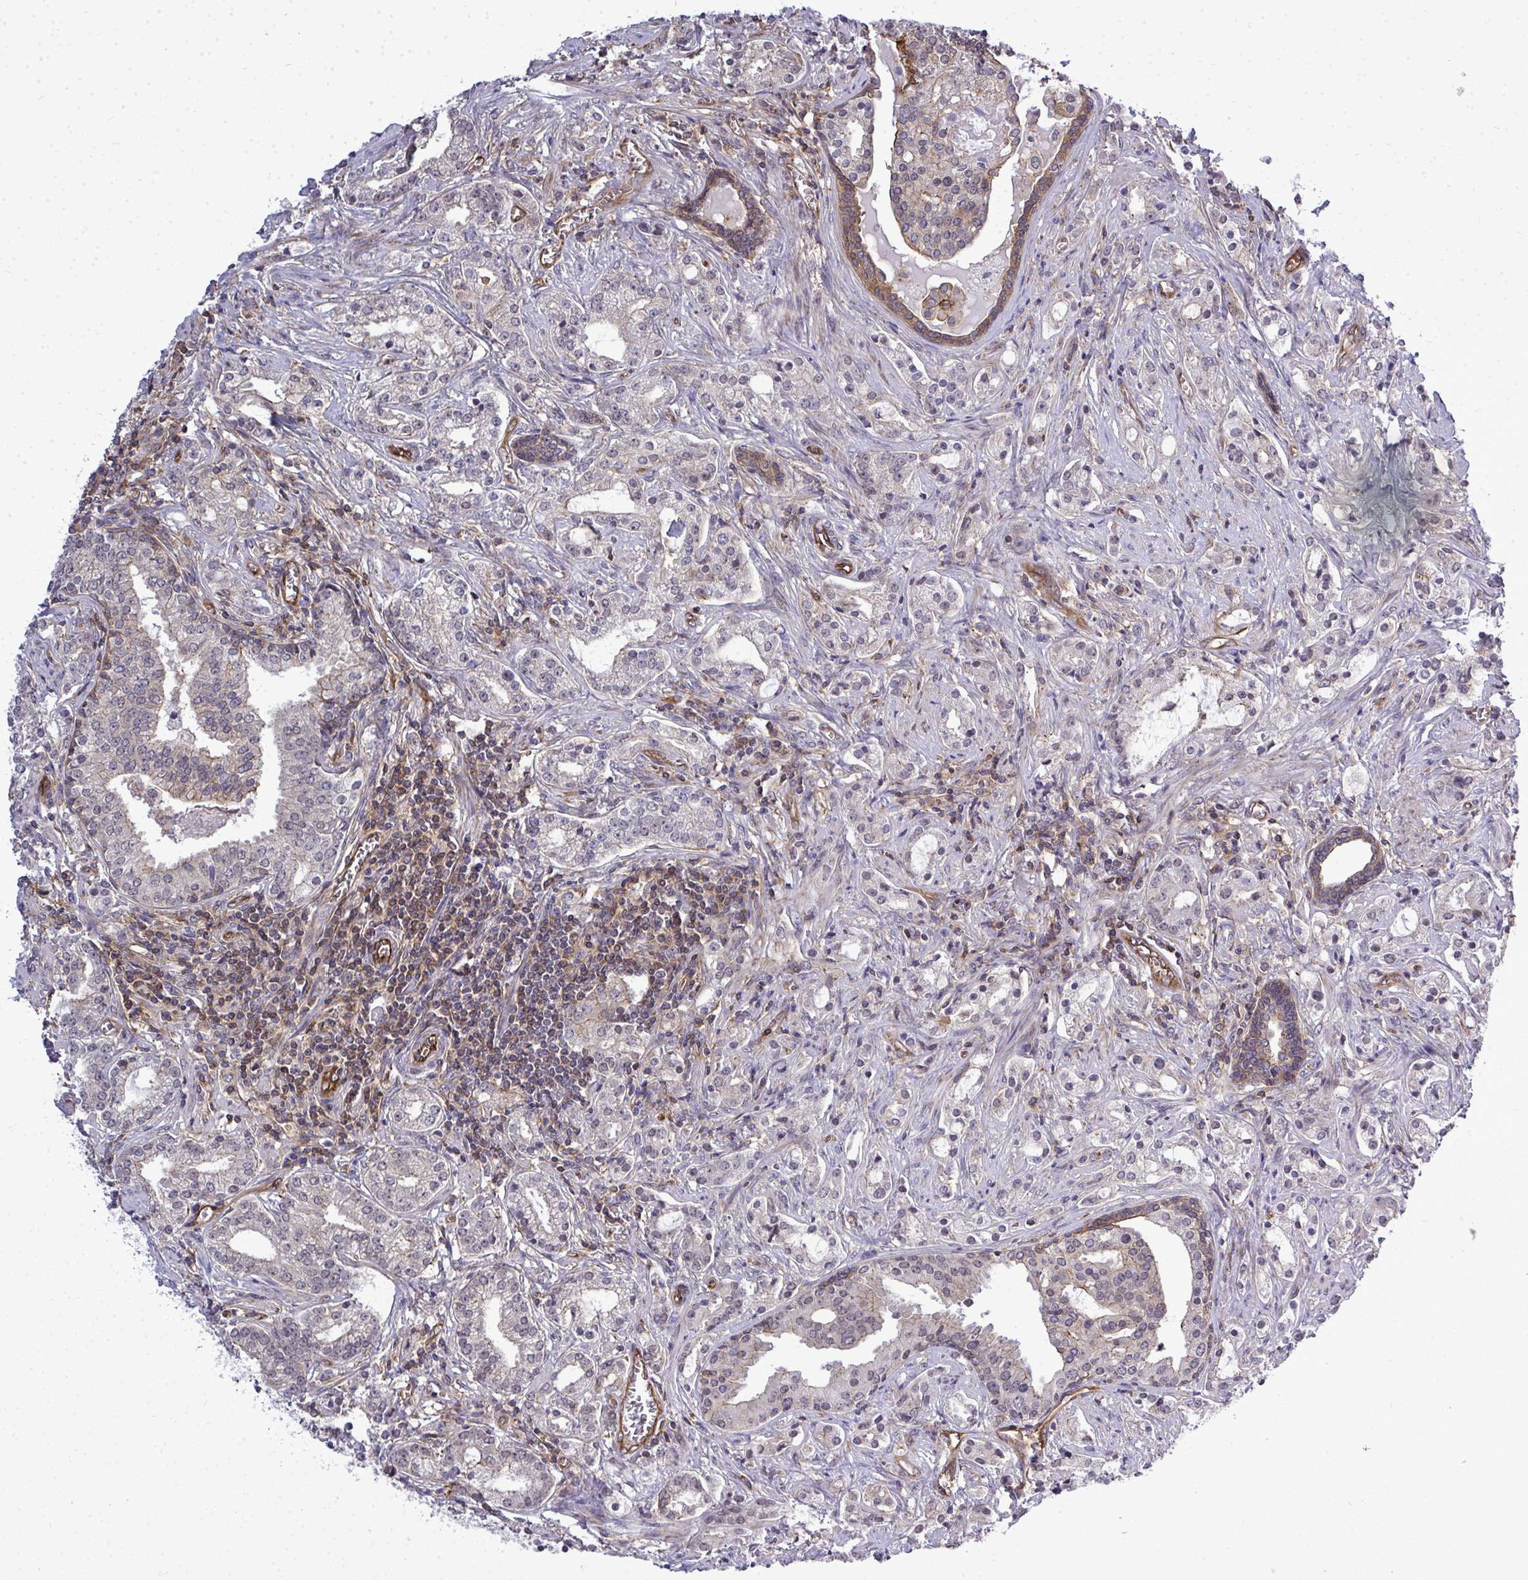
{"staining": {"intensity": "weak", "quantity": "<25%", "location": "cytoplasmic/membranous"}, "tissue": "prostate cancer", "cell_type": "Tumor cells", "image_type": "cancer", "snomed": [{"axis": "morphology", "description": "Adenocarcinoma, Medium grade"}, {"axis": "topography", "description": "Prostate"}], "caption": "DAB (3,3'-diaminobenzidine) immunohistochemical staining of human prostate cancer (medium-grade adenocarcinoma) displays no significant staining in tumor cells. The staining was performed using DAB to visualize the protein expression in brown, while the nuclei were stained in blue with hematoxylin (Magnification: 20x).", "gene": "FUT10", "patient": {"sex": "male", "age": 57}}